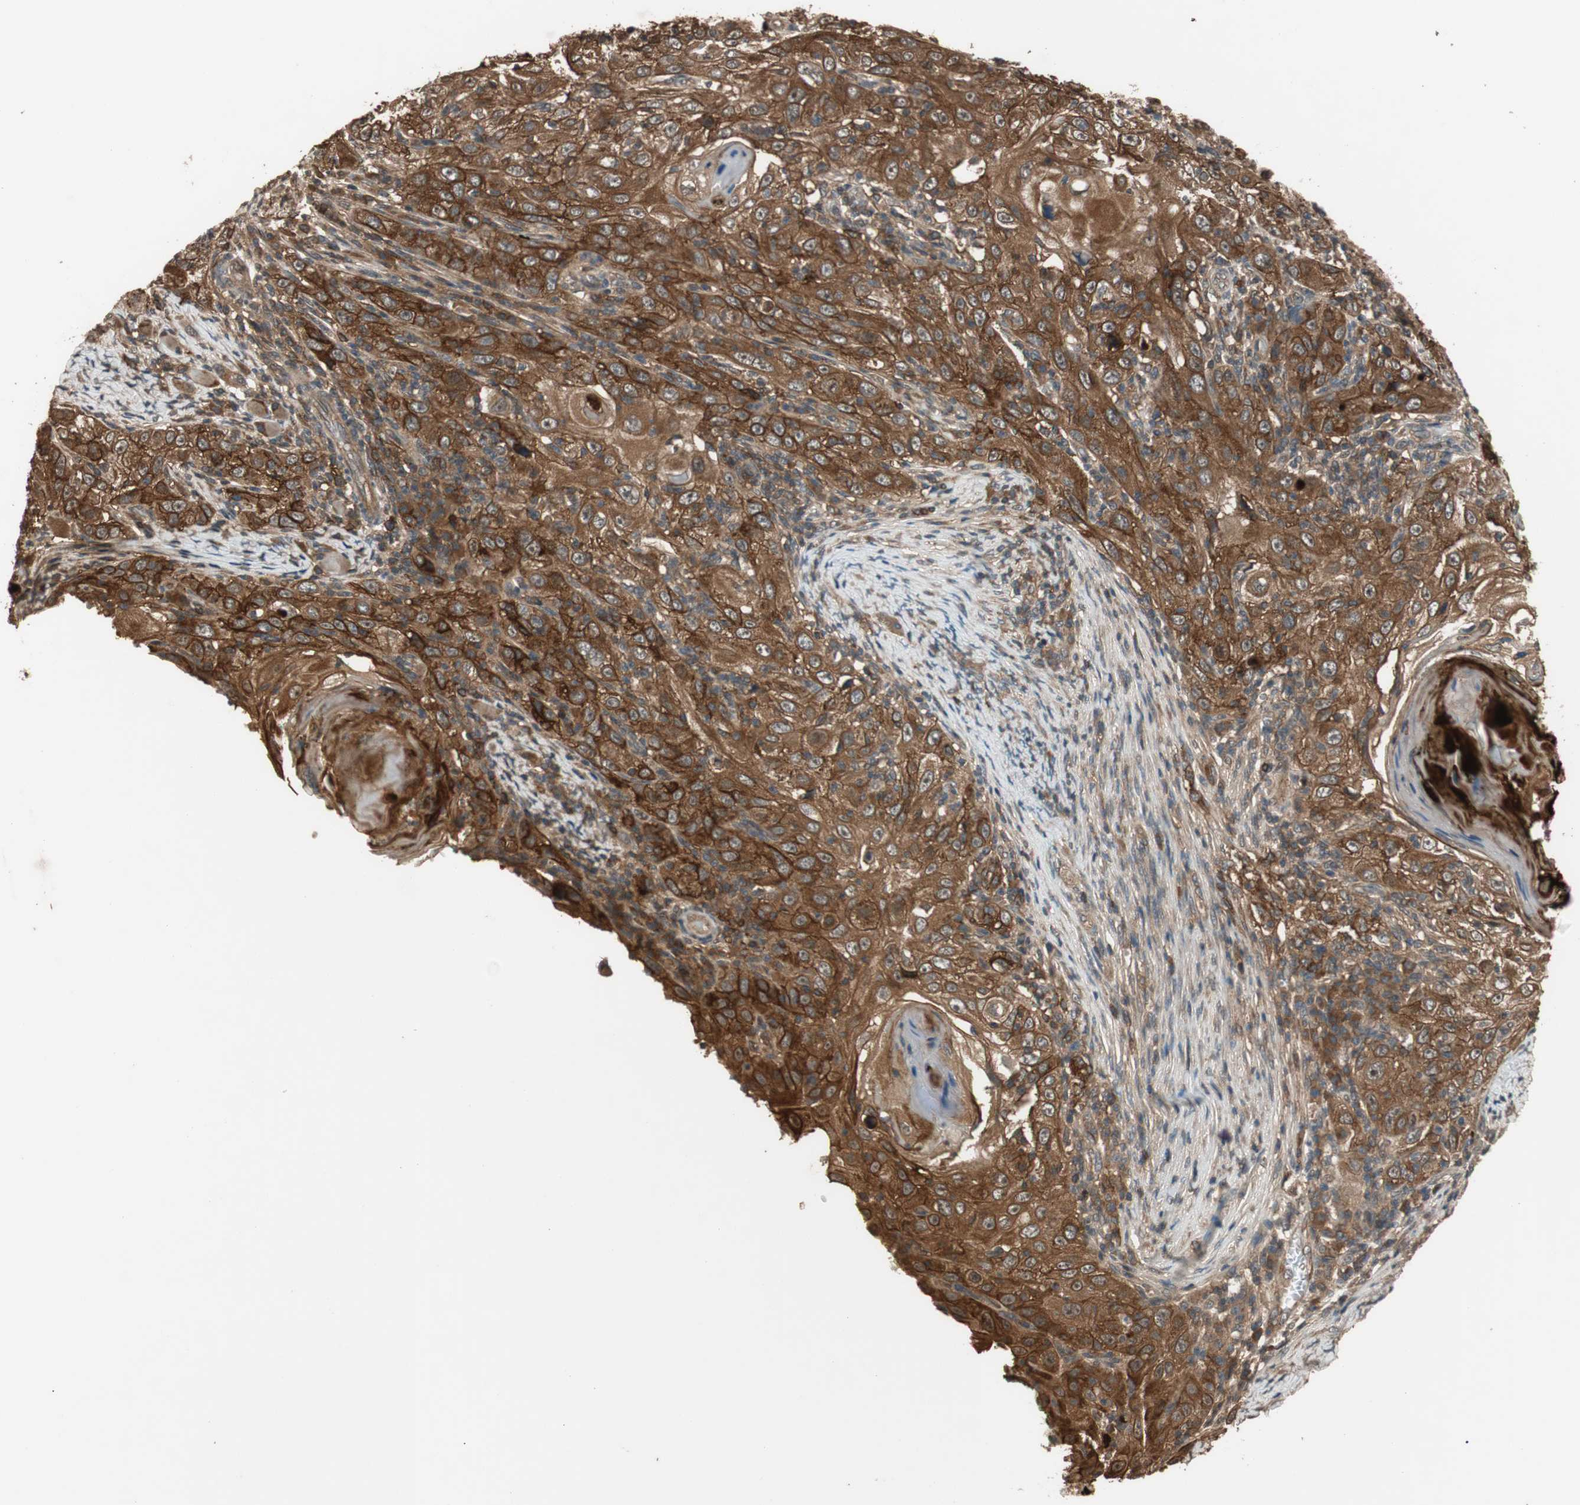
{"staining": {"intensity": "strong", "quantity": ">75%", "location": "cytoplasmic/membranous"}, "tissue": "skin cancer", "cell_type": "Tumor cells", "image_type": "cancer", "snomed": [{"axis": "morphology", "description": "Squamous cell carcinoma, NOS"}, {"axis": "topography", "description": "Skin"}], "caption": "A brown stain labels strong cytoplasmic/membranous expression of a protein in human skin squamous cell carcinoma tumor cells.", "gene": "TMEM230", "patient": {"sex": "female", "age": 88}}